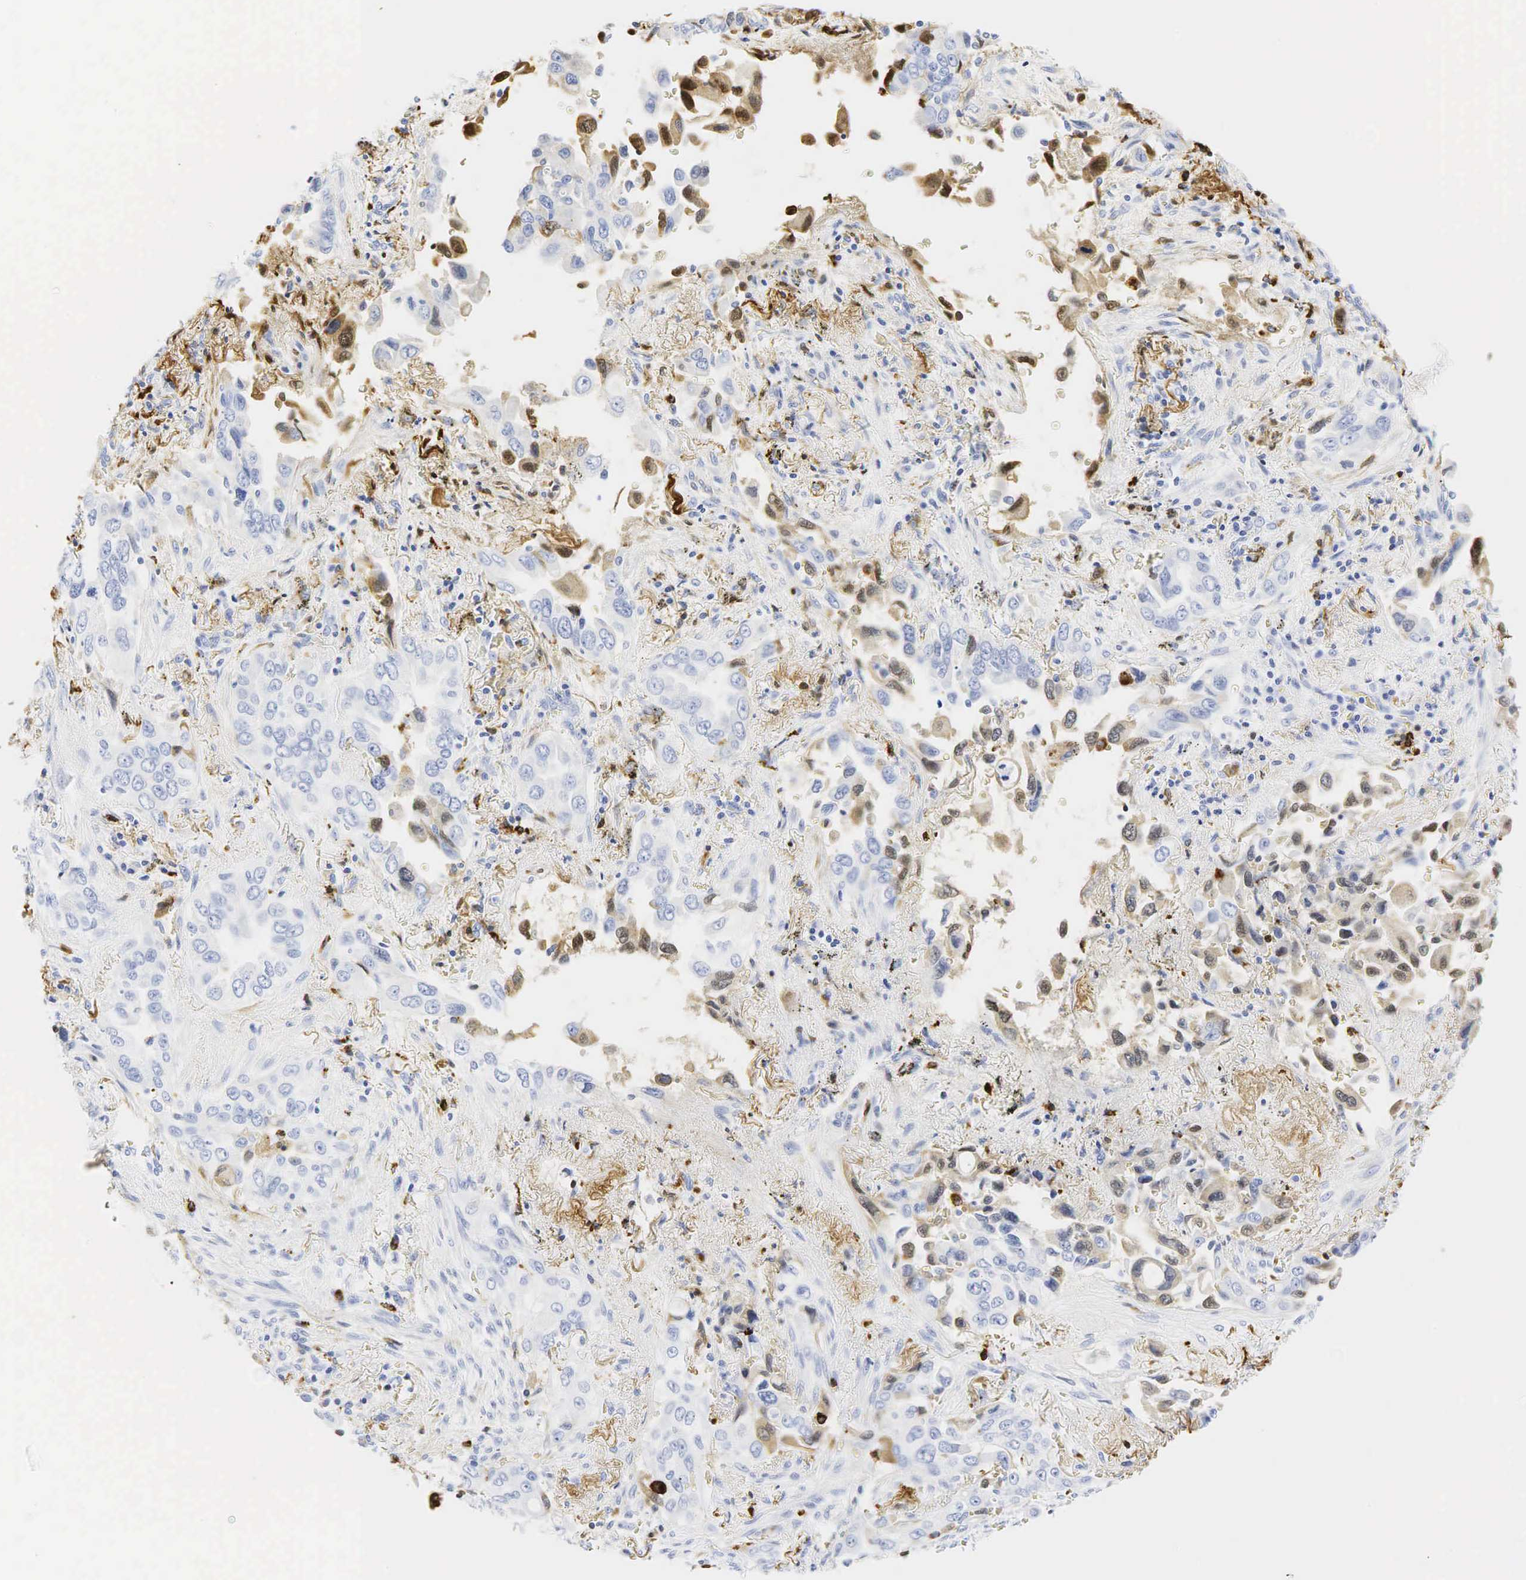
{"staining": {"intensity": "weak", "quantity": "25%-75%", "location": "nuclear"}, "tissue": "lung cancer", "cell_type": "Tumor cells", "image_type": "cancer", "snomed": [{"axis": "morphology", "description": "Adenocarcinoma, NOS"}, {"axis": "topography", "description": "Lung"}], "caption": "Tumor cells demonstrate low levels of weak nuclear expression in about 25%-75% of cells in human adenocarcinoma (lung). Nuclei are stained in blue.", "gene": "LYZ", "patient": {"sex": "male", "age": 68}}